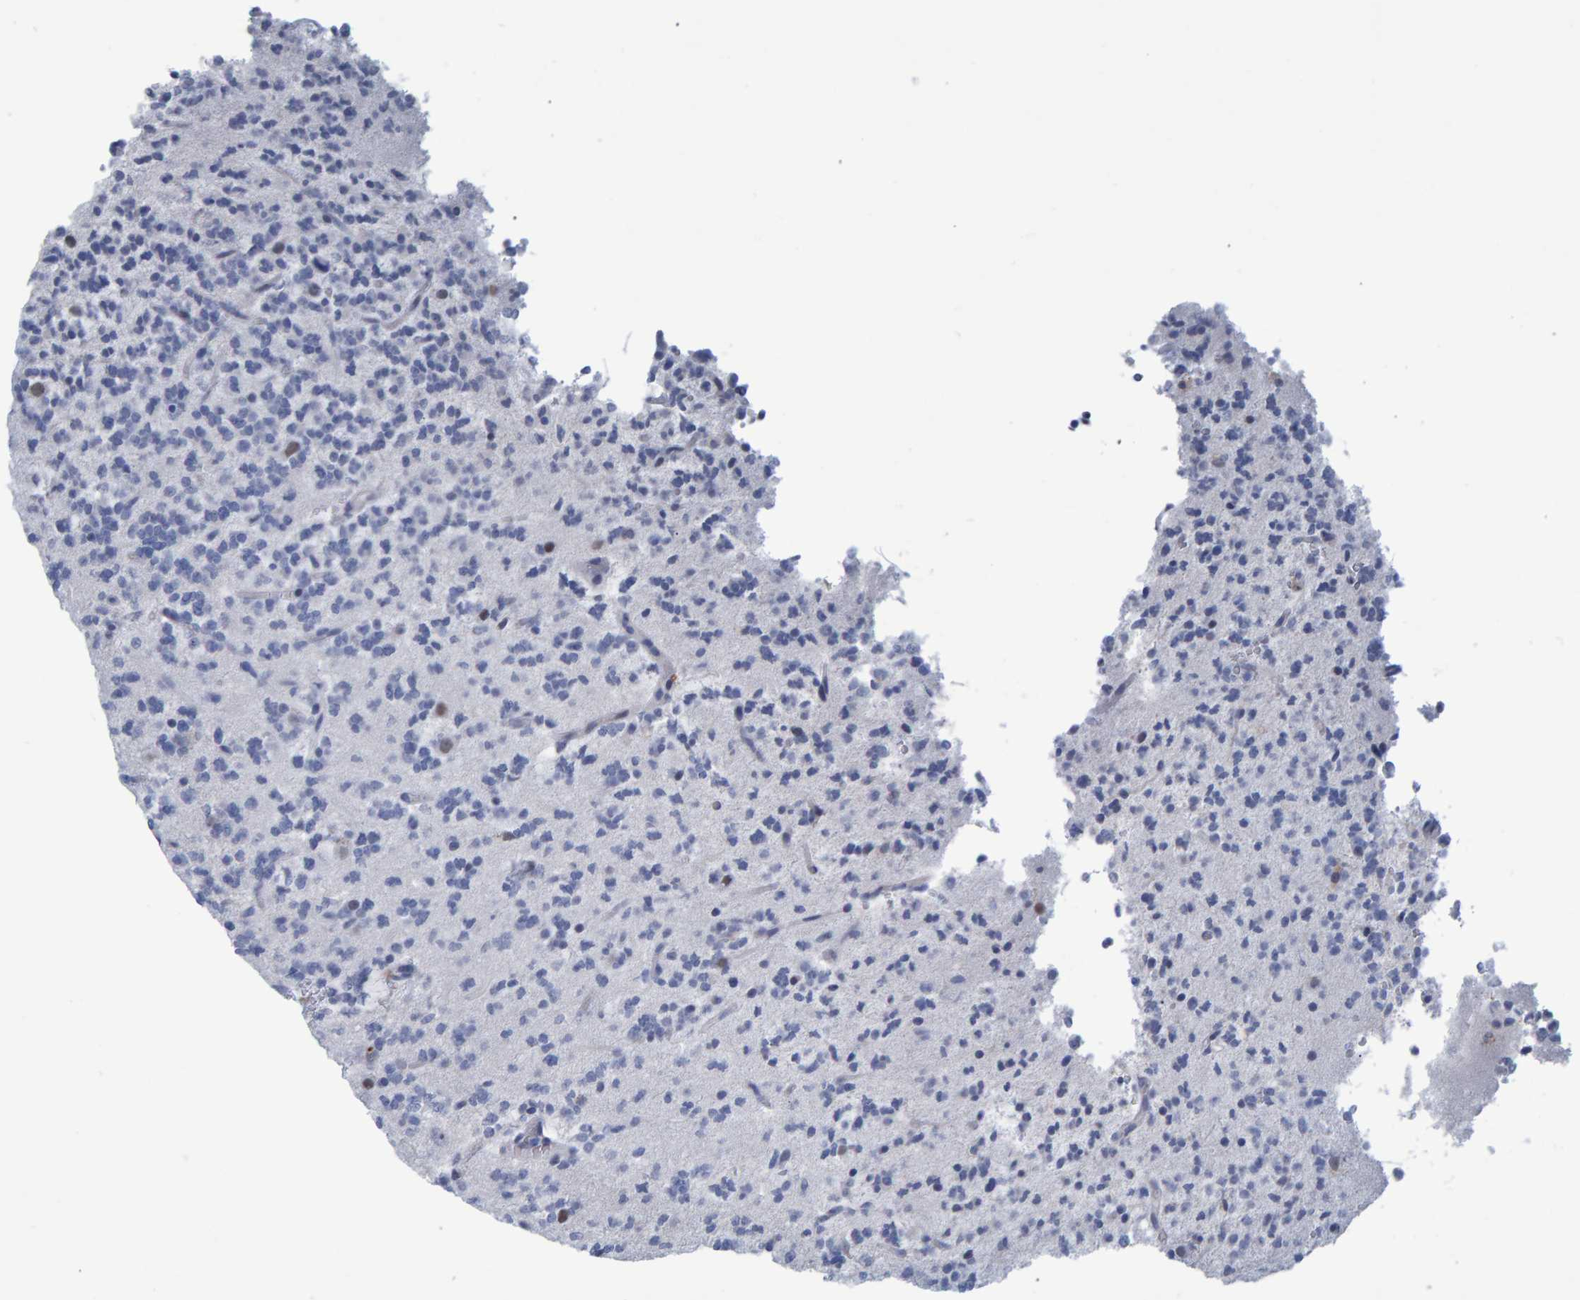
{"staining": {"intensity": "negative", "quantity": "none", "location": "none"}, "tissue": "glioma", "cell_type": "Tumor cells", "image_type": "cancer", "snomed": [{"axis": "morphology", "description": "Glioma, malignant, Low grade"}, {"axis": "topography", "description": "Brain"}], "caption": "The image displays no staining of tumor cells in malignant glioma (low-grade).", "gene": "PROCA1", "patient": {"sex": "male", "age": 38}}